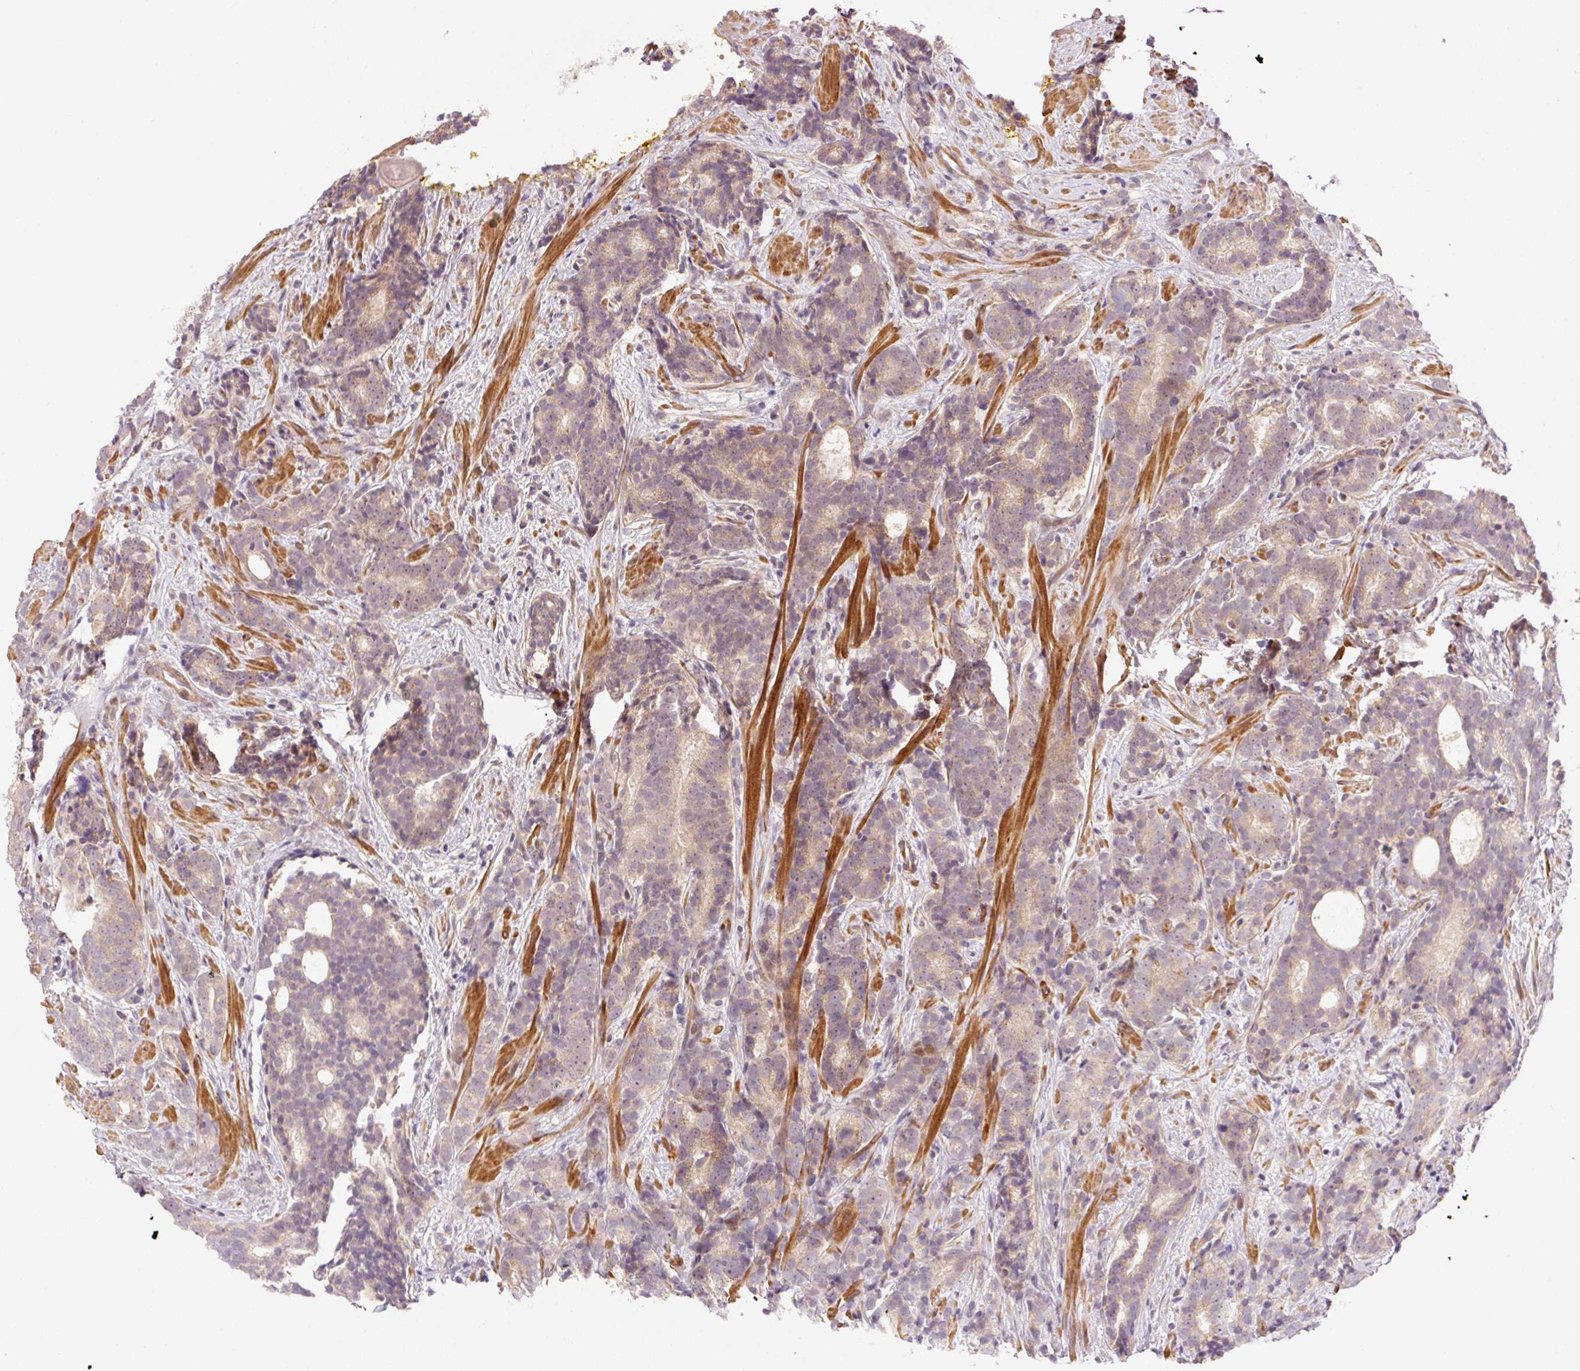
{"staining": {"intensity": "weak", "quantity": "25%-75%", "location": "cytoplasmic/membranous"}, "tissue": "prostate cancer", "cell_type": "Tumor cells", "image_type": "cancer", "snomed": [{"axis": "morphology", "description": "Adenocarcinoma, High grade"}, {"axis": "topography", "description": "Prostate"}], "caption": "Weak cytoplasmic/membranous positivity for a protein is identified in approximately 25%-75% of tumor cells of prostate high-grade adenocarcinoma using immunohistochemistry (IHC).", "gene": "SLC29A3", "patient": {"sex": "male", "age": 64}}